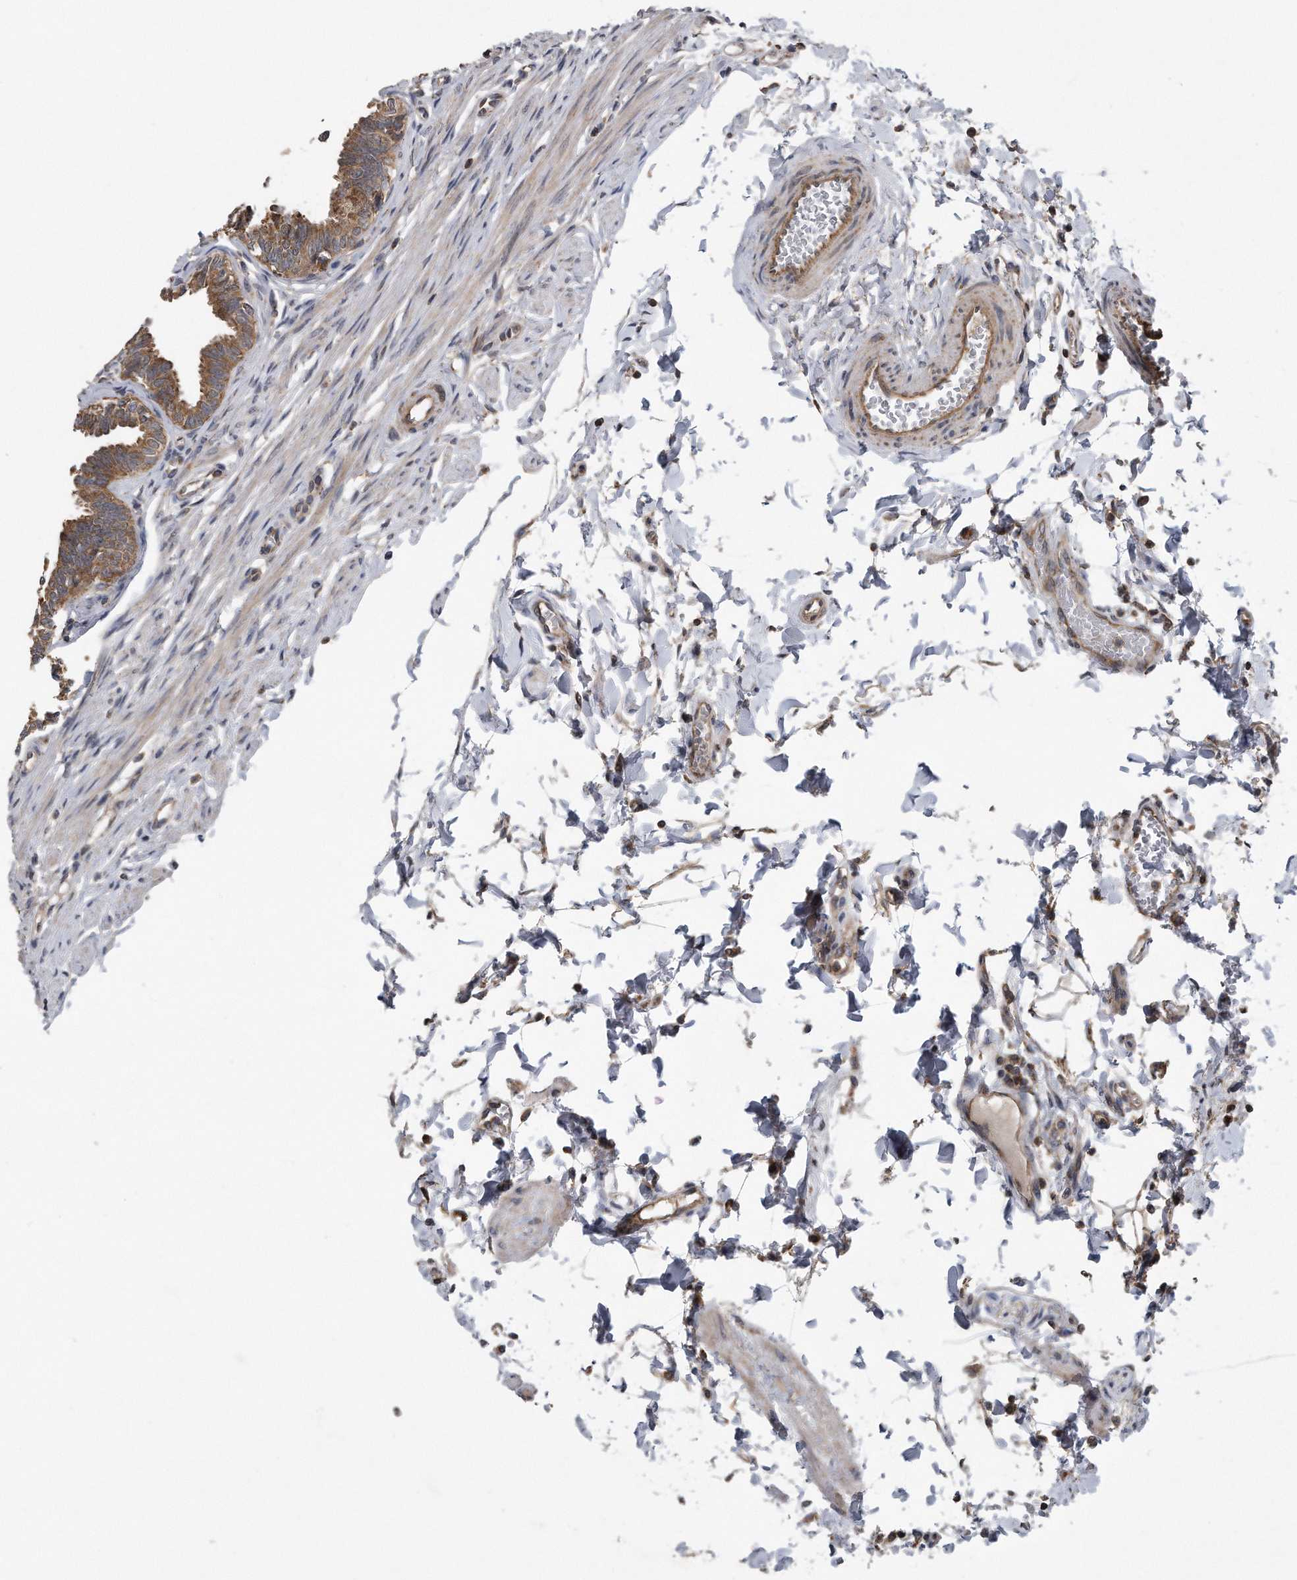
{"staining": {"intensity": "moderate", "quantity": ">75%", "location": "cytoplasmic/membranous"}, "tissue": "fallopian tube", "cell_type": "Glandular cells", "image_type": "normal", "snomed": [{"axis": "morphology", "description": "Normal tissue, NOS"}, {"axis": "topography", "description": "Fallopian tube"}, {"axis": "topography", "description": "Ovary"}], "caption": "Protein expression by IHC reveals moderate cytoplasmic/membranous staining in about >75% of glandular cells in benign fallopian tube.", "gene": "ALPK2", "patient": {"sex": "female", "age": 23}}